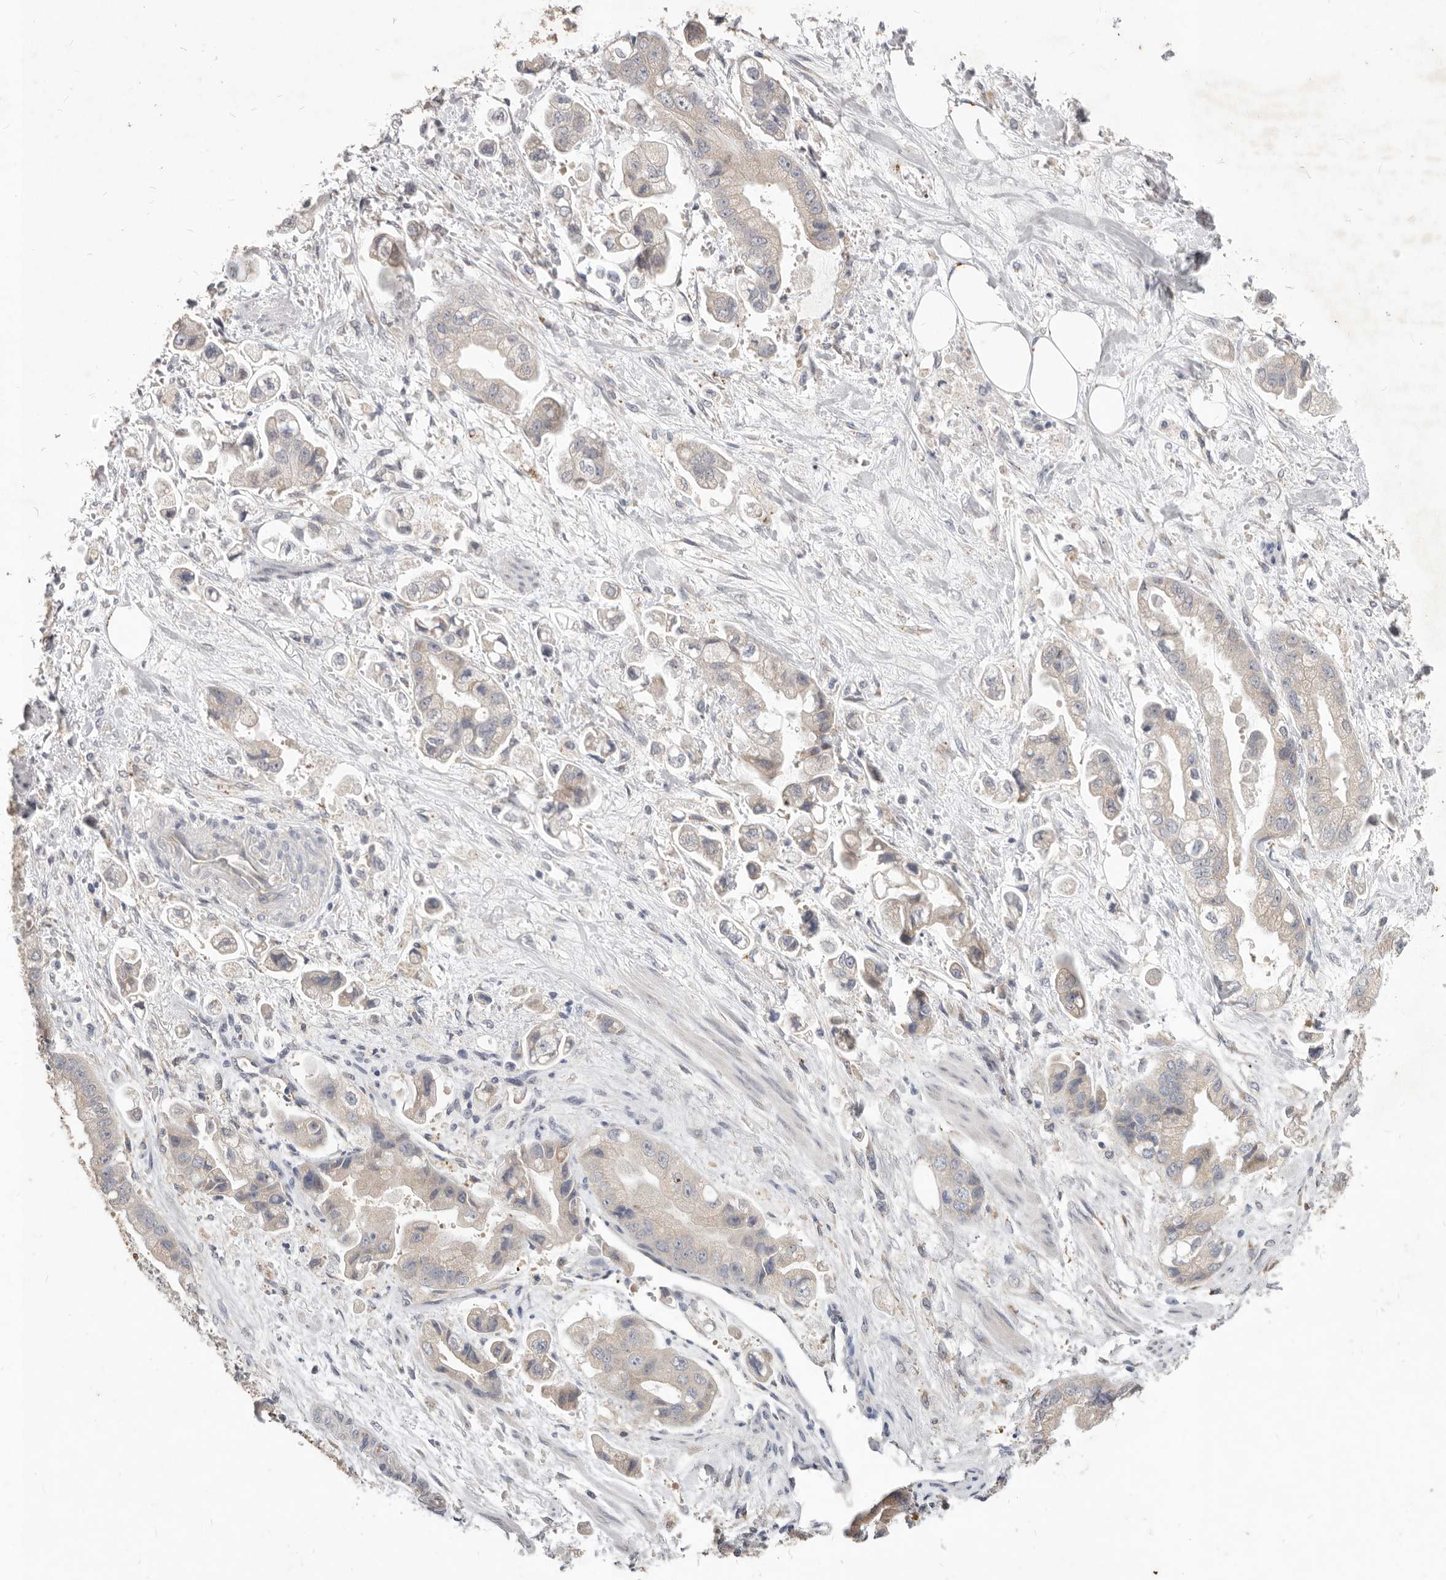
{"staining": {"intensity": "negative", "quantity": "none", "location": "none"}, "tissue": "stomach cancer", "cell_type": "Tumor cells", "image_type": "cancer", "snomed": [{"axis": "morphology", "description": "Adenocarcinoma, NOS"}, {"axis": "topography", "description": "Stomach"}], "caption": "Immunohistochemical staining of human adenocarcinoma (stomach) exhibits no significant staining in tumor cells.", "gene": "WDR77", "patient": {"sex": "male", "age": 62}}